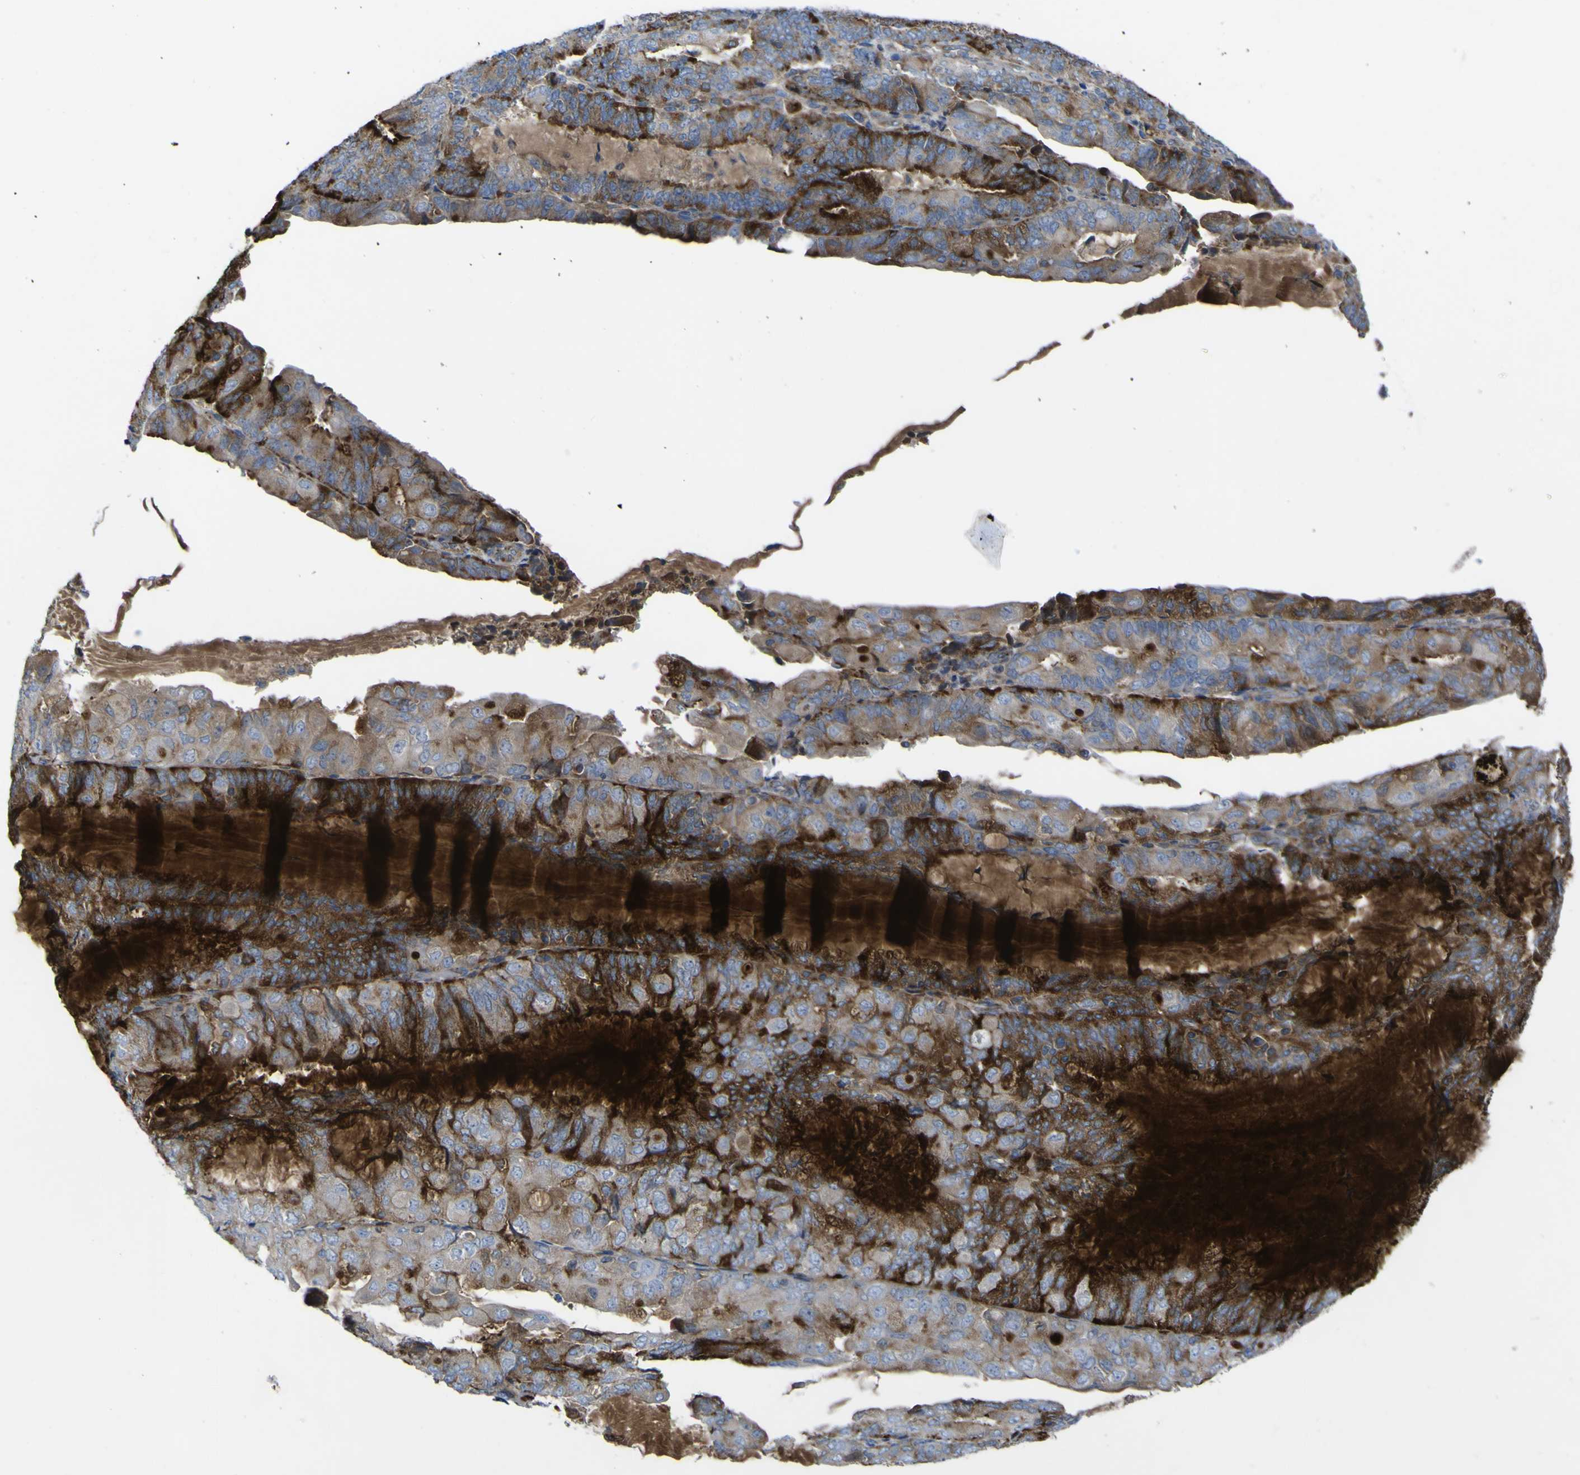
{"staining": {"intensity": "strong", "quantity": "25%-75%", "location": "cytoplasmic/membranous"}, "tissue": "endometrial cancer", "cell_type": "Tumor cells", "image_type": "cancer", "snomed": [{"axis": "morphology", "description": "Adenocarcinoma, NOS"}, {"axis": "topography", "description": "Endometrium"}], "caption": "High-power microscopy captured an IHC photomicrograph of endometrial adenocarcinoma, revealing strong cytoplasmic/membranous expression in approximately 25%-75% of tumor cells.", "gene": "CST3", "patient": {"sex": "female", "age": 81}}